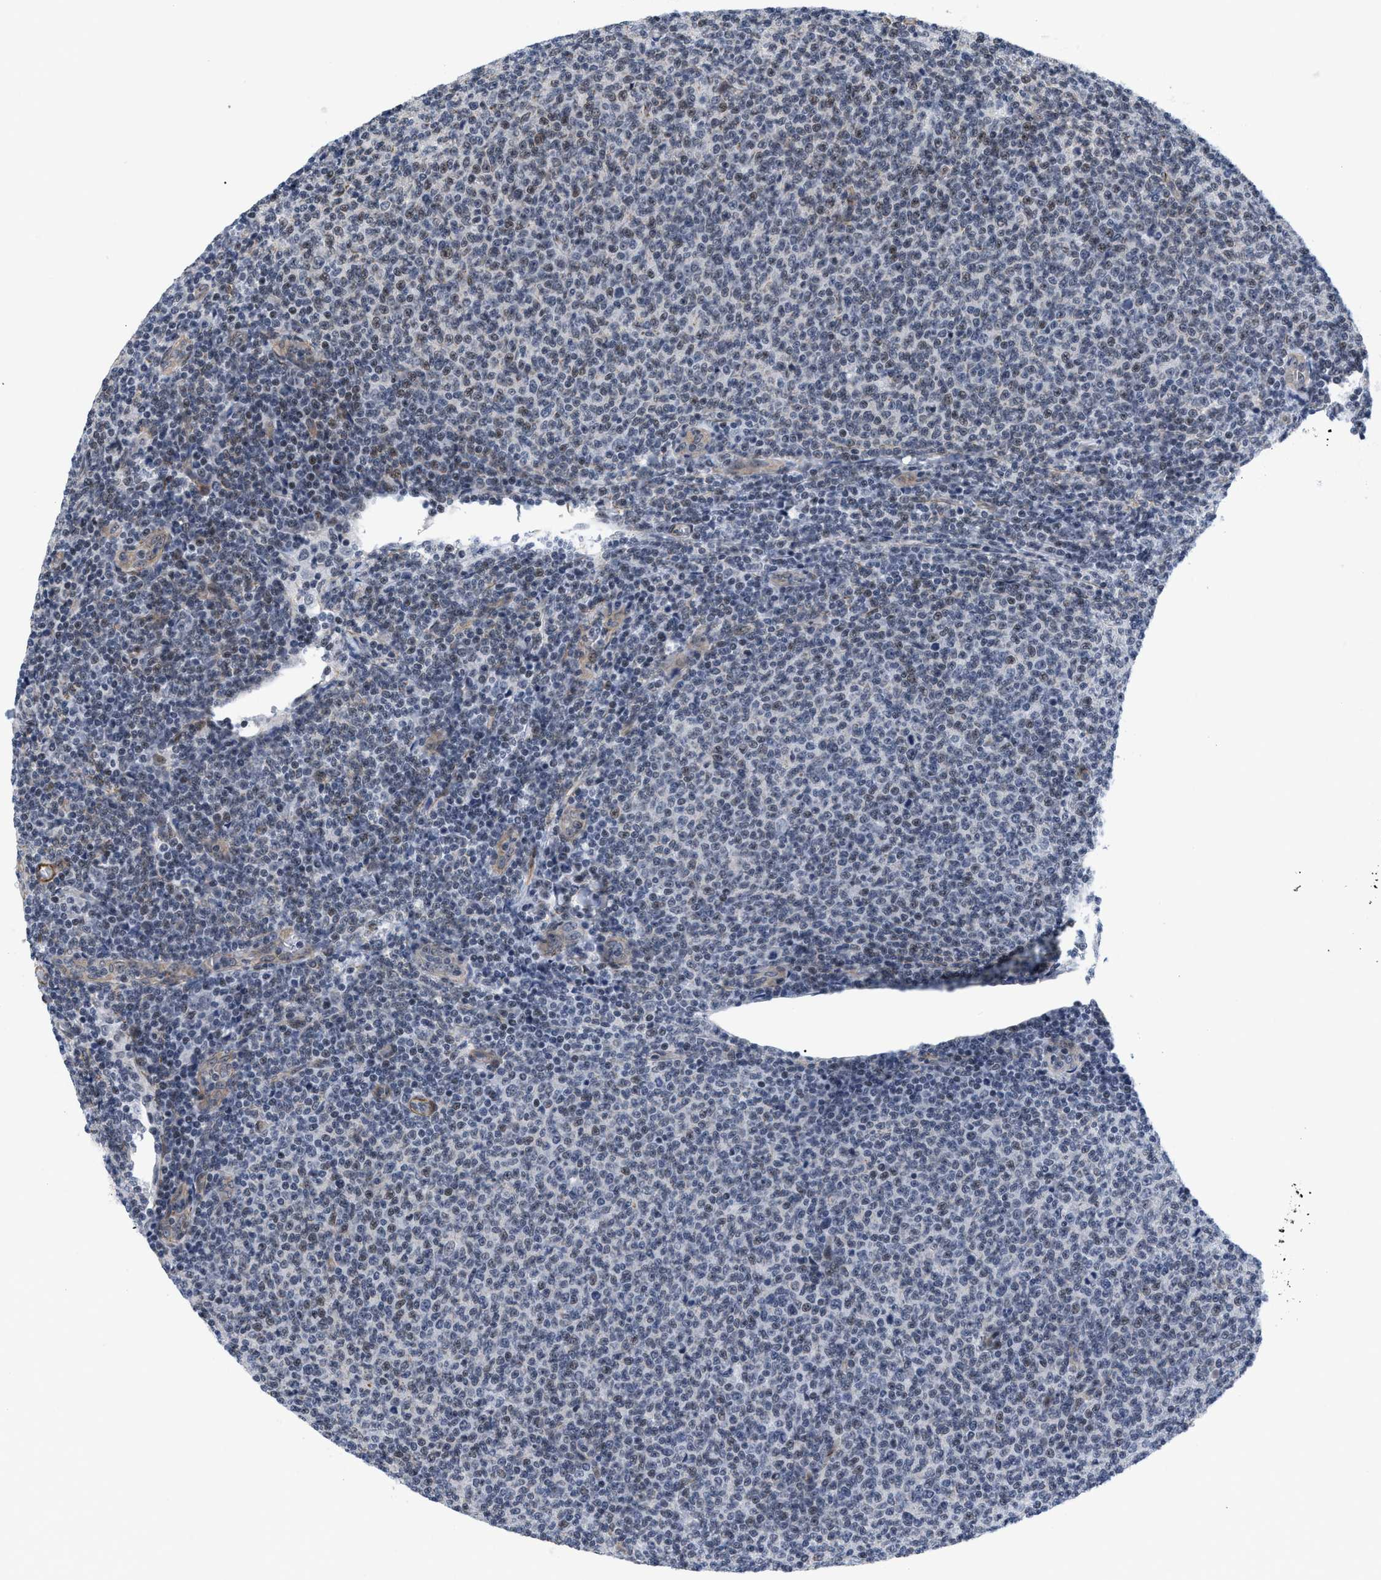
{"staining": {"intensity": "weak", "quantity": "<25%", "location": "nuclear"}, "tissue": "lymphoma", "cell_type": "Tumor cells", "image_type": "cancer", "snomed": [{"axis": "morphology", "description": "Malignant lymphoma, non-Hodgkin's type, Low grade"}, {"axis": "topography", "description": "Lymph node"}], "caption": "Immunohistochemical staining of human lymphoma displays no significant positivity in tumor cells. (Brightfield microscopy of DAB IHC at high magnification).", "gene": "GPRASP2", "patient": {"sex": "male", "age": 66}}